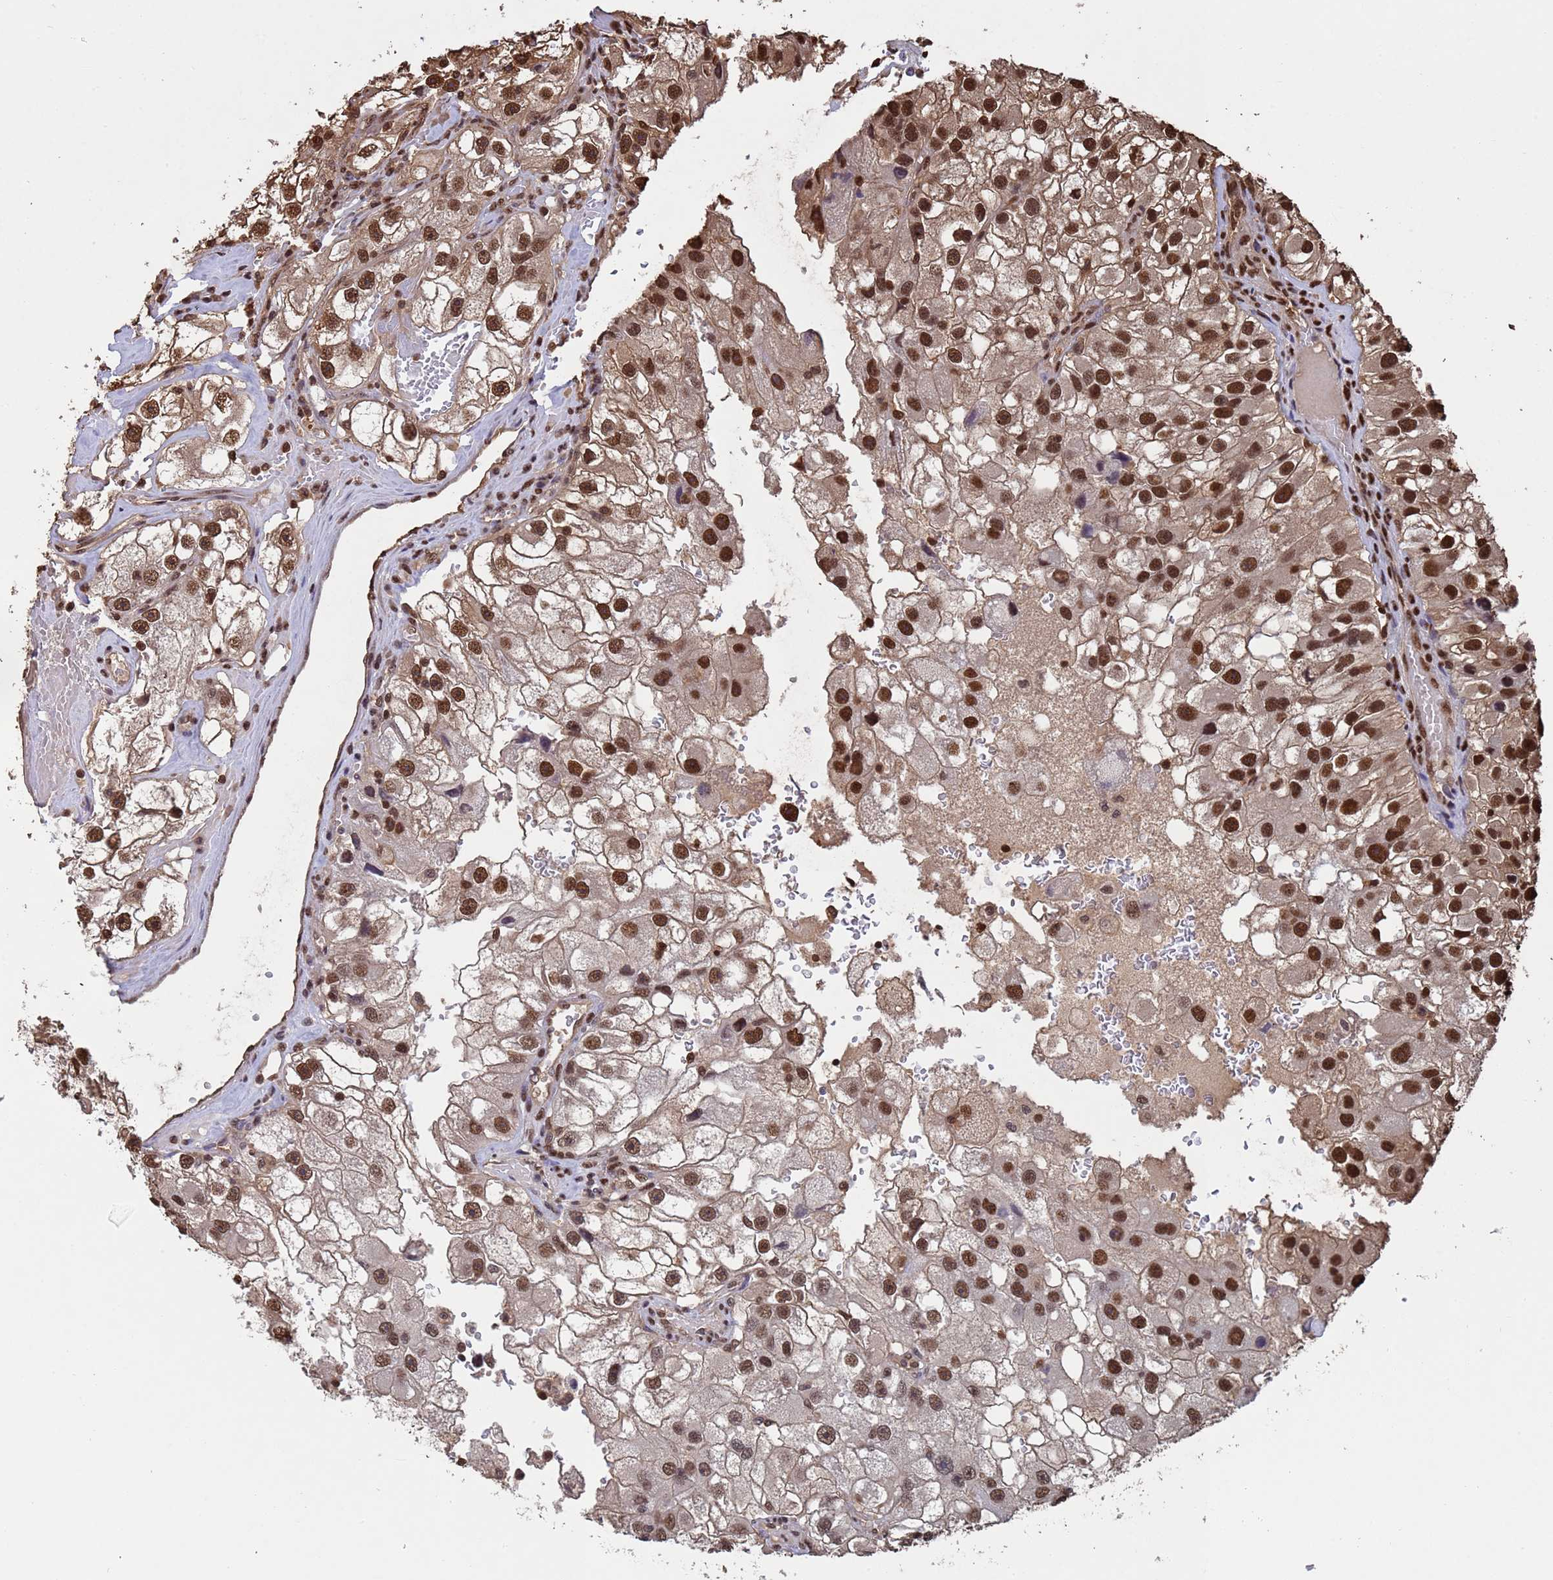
{"staining": {"intensity": "strong", "quantity": ">75%", "location": "nuclear"}, "tissue": "renal cancer", "cell_type": "Tumor cells", "image_type": "cancer", "snomed": [{"axis": "morphology", "description": "Adenocarcinoma, NOS"}, {"axis": "topography", "description": "Kidney"}], "caption": "Renal adenocarcinoma stained with a protein marker reveals strong staining in tumor cells.", "gene": "SUMO4", "patient": {"sex": "male", "age": 63}}